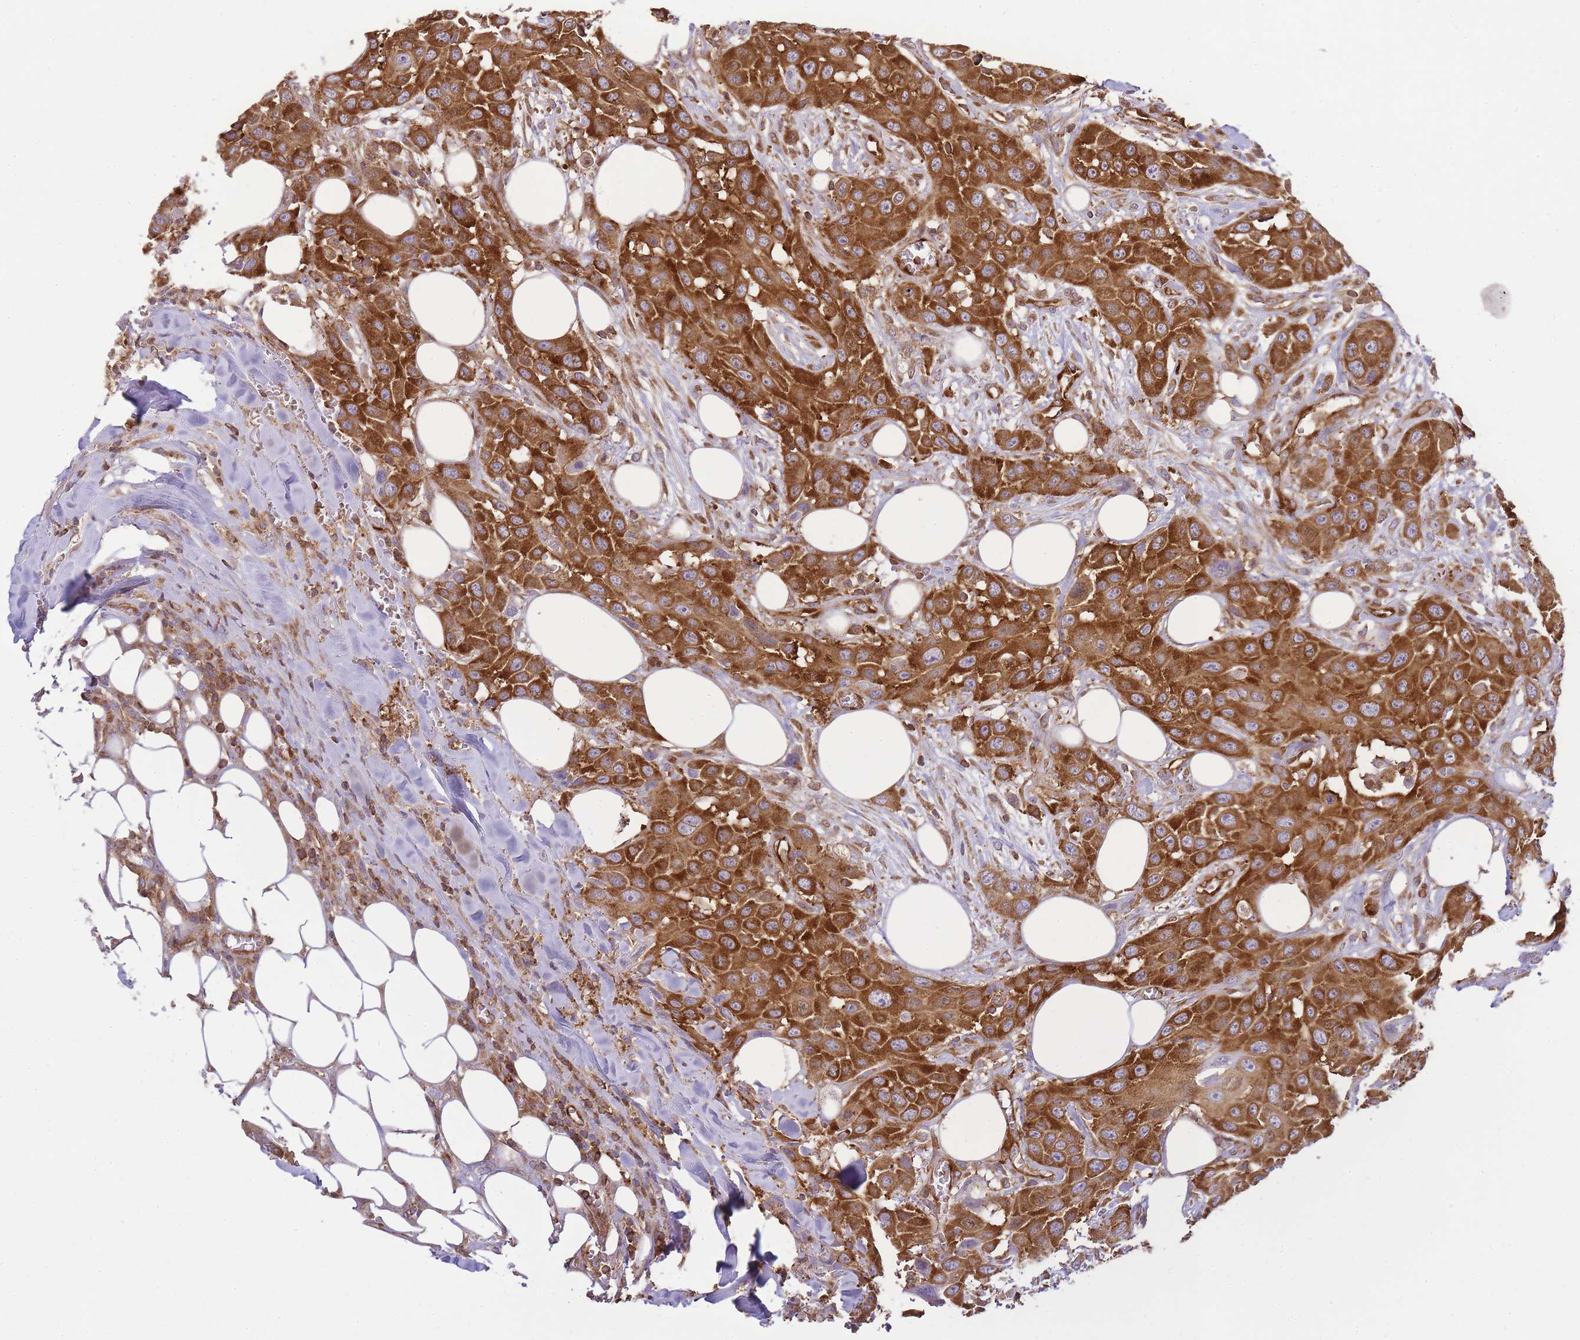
{"staining": {"intensity": "strong", "quantity": ">75%", "location": "cytoplasmic/membranous"}, "tissue": "head and neck cancer", "cell_type": "Tumor cells", "image_type": "cancer", "snomed": [{"axis": "morphology", "description": "Squamous cell carcinoma, NOS"}, {"axis": "topography", "description": "Head-Neck"}], "caption": "The micrograph shows staining of head and neck cancer, revealing strong cytoplasmic/membranous protein expression (brown color) within tumor cells. Ihc stains the protein of interest in brown and the nuclei are stained blue.", "gene": "MSN", "patient": {"sex": "male", "age": 81}}